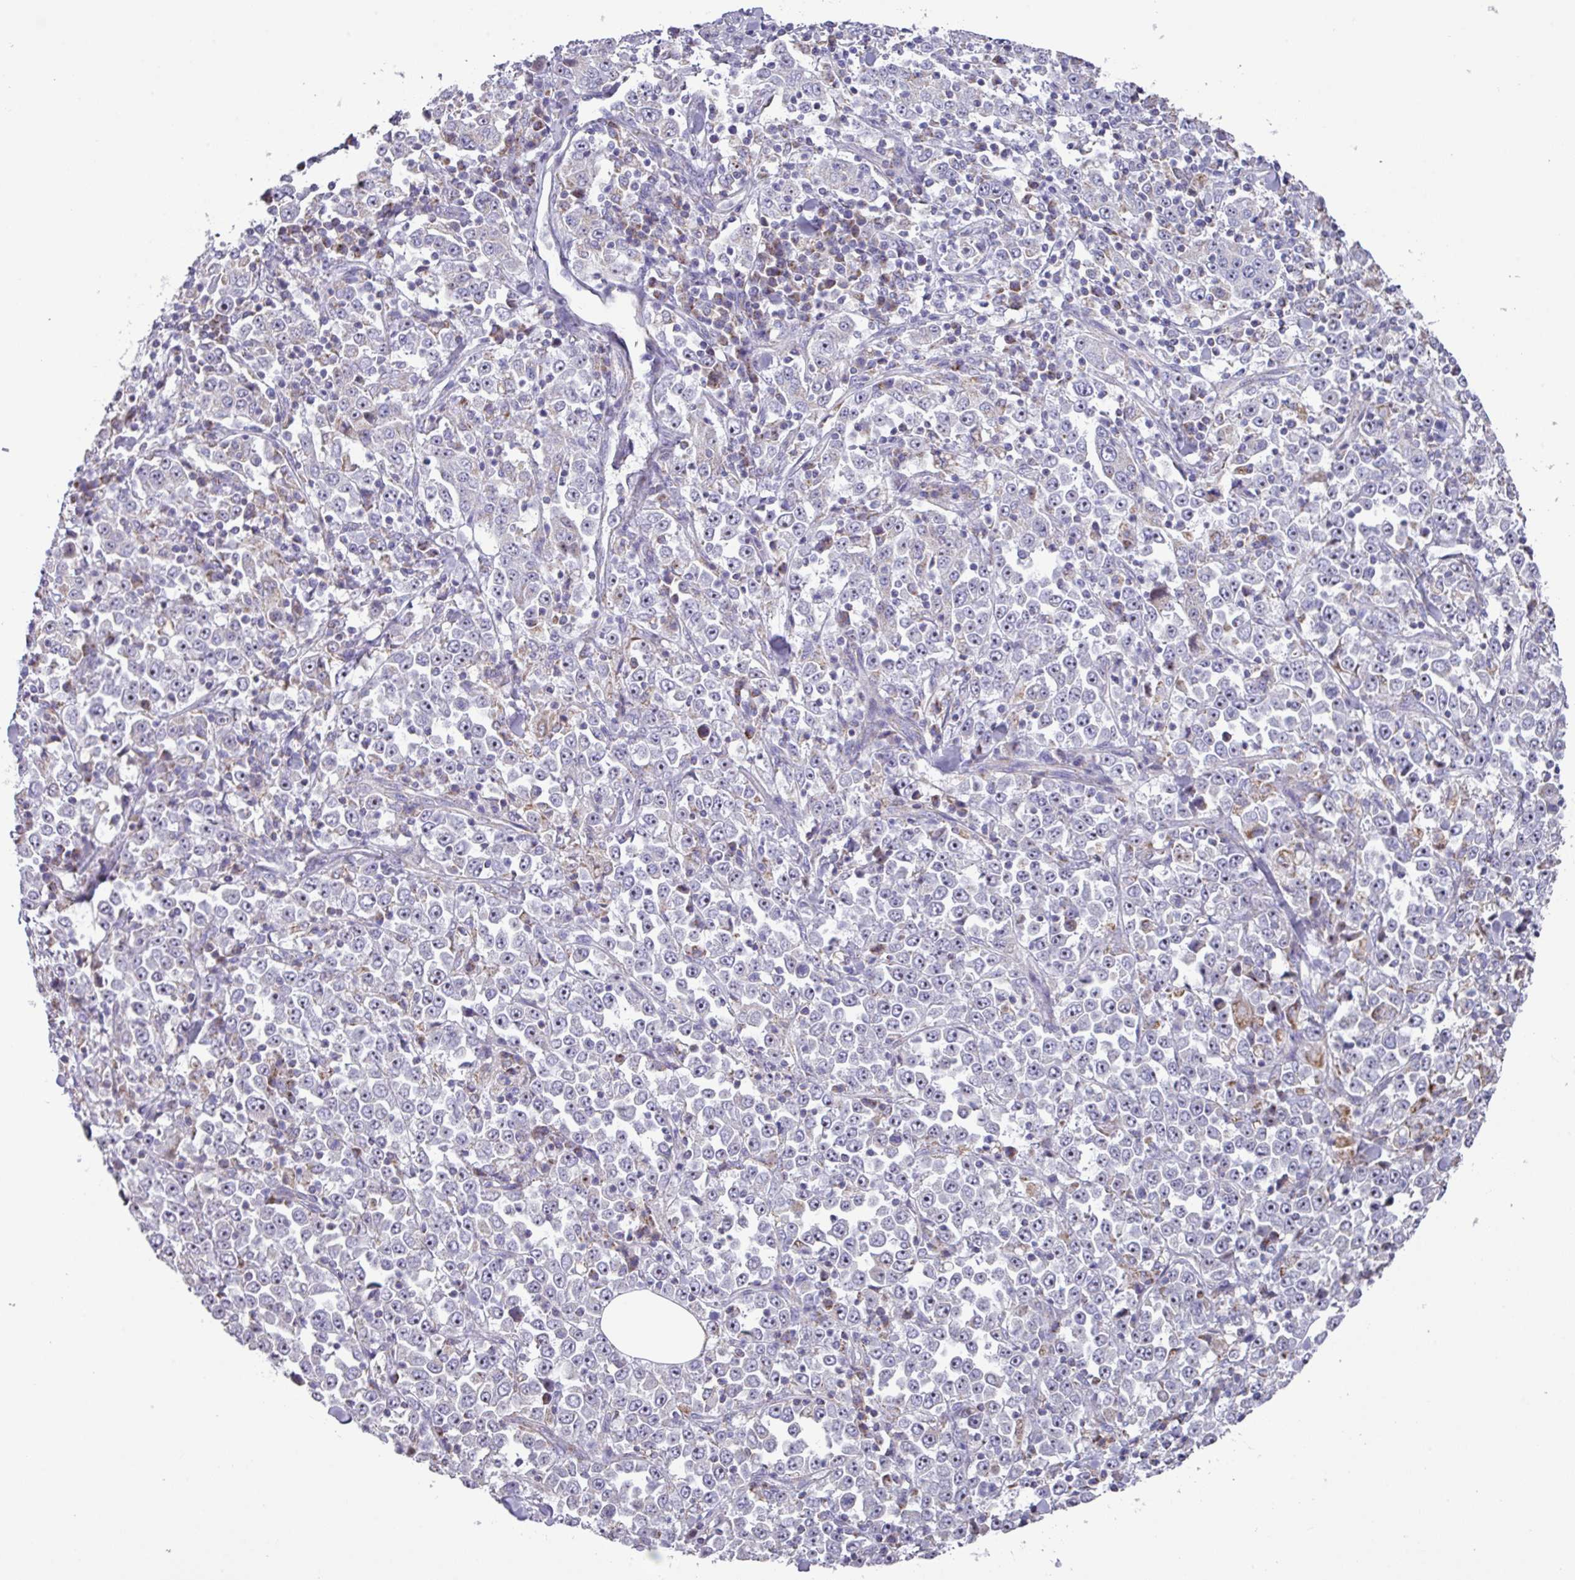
{"staining": {"intensity": "negative", "quantity": "none", "location": "none"}, "tissue": "stomach cancer", "cell_type": "Tumor cells", "image_type": "cancer", "snomed": [{"axis": "morphology", "description": "Normal tissue, NOS"}, {"axis": "morphology", "description": "Adenocarcinoma, NOS"}, {"axis": "topography", "description": "Stomach, upper"}, {"axis": "topography", "description": "Stomach"}], "caption": "A photomicrograph of stomach cancer (adenocarcinoma) stained for a protein reveals no brown staining in tumor cells.", "gene": "MT-ND4", "patient": {"sex": "male", "age": 59}}